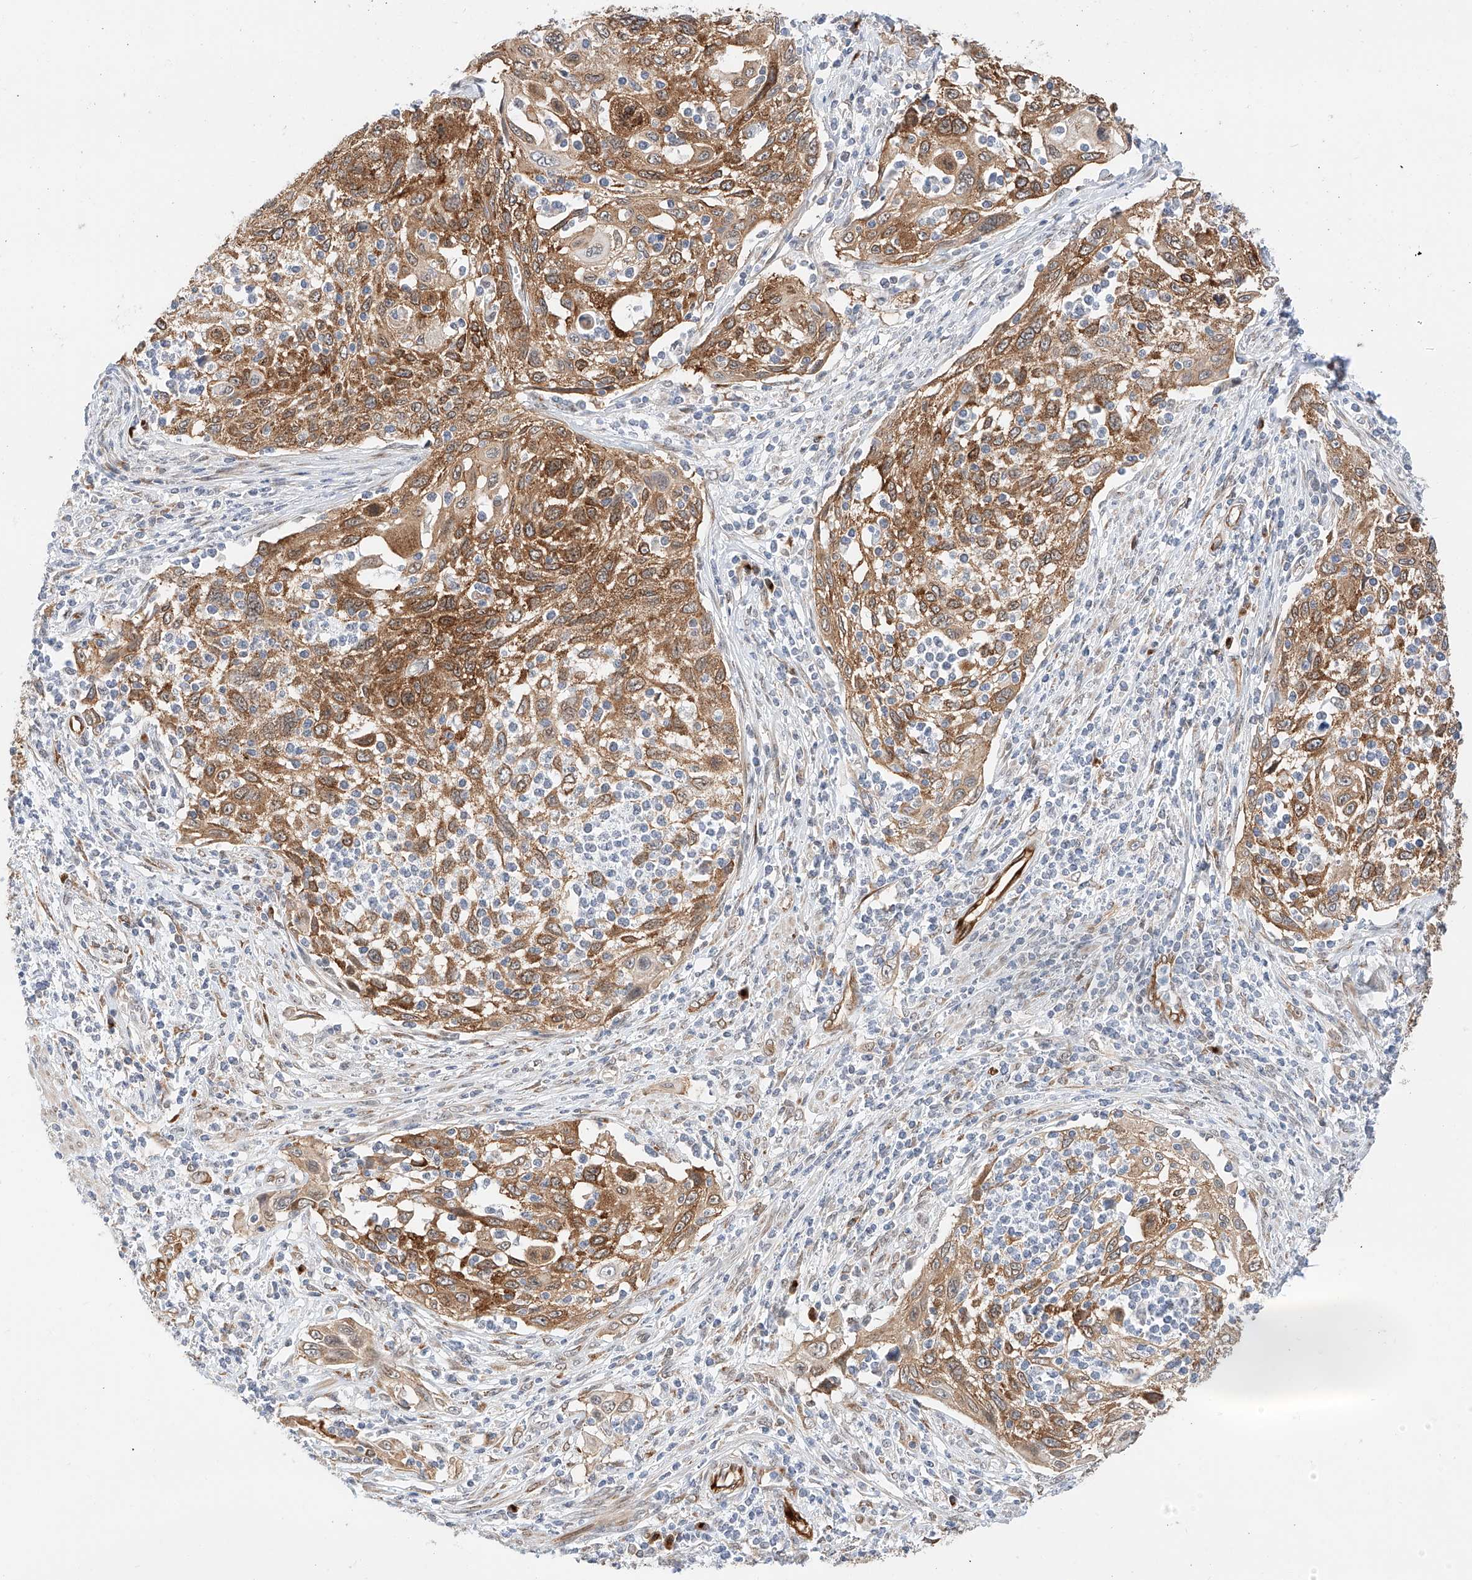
{"staining": {"intensity": "moderate", "quantity": ">75%", "location": "cytoplasmic/membranous"}, "tissue": "cervical cancer", "cell_type": "Tumor cells", "image_type": "cancer", "snomed": [{"axis": "morphology", "description": "Squamous cell carcinoma, NOS"}, {"axis": "topography", "description": "Cervix"}], "caption": "The micrograph reveals immunohistochemical staining of cervical cancer. There is moderate cytoplasmic/membranous expression is appreciated in about >75% of tumor cells. Nuclei are stained in blue.", "gene": "CARMIL1", "patient": {"sex": "female", "age": 70}}